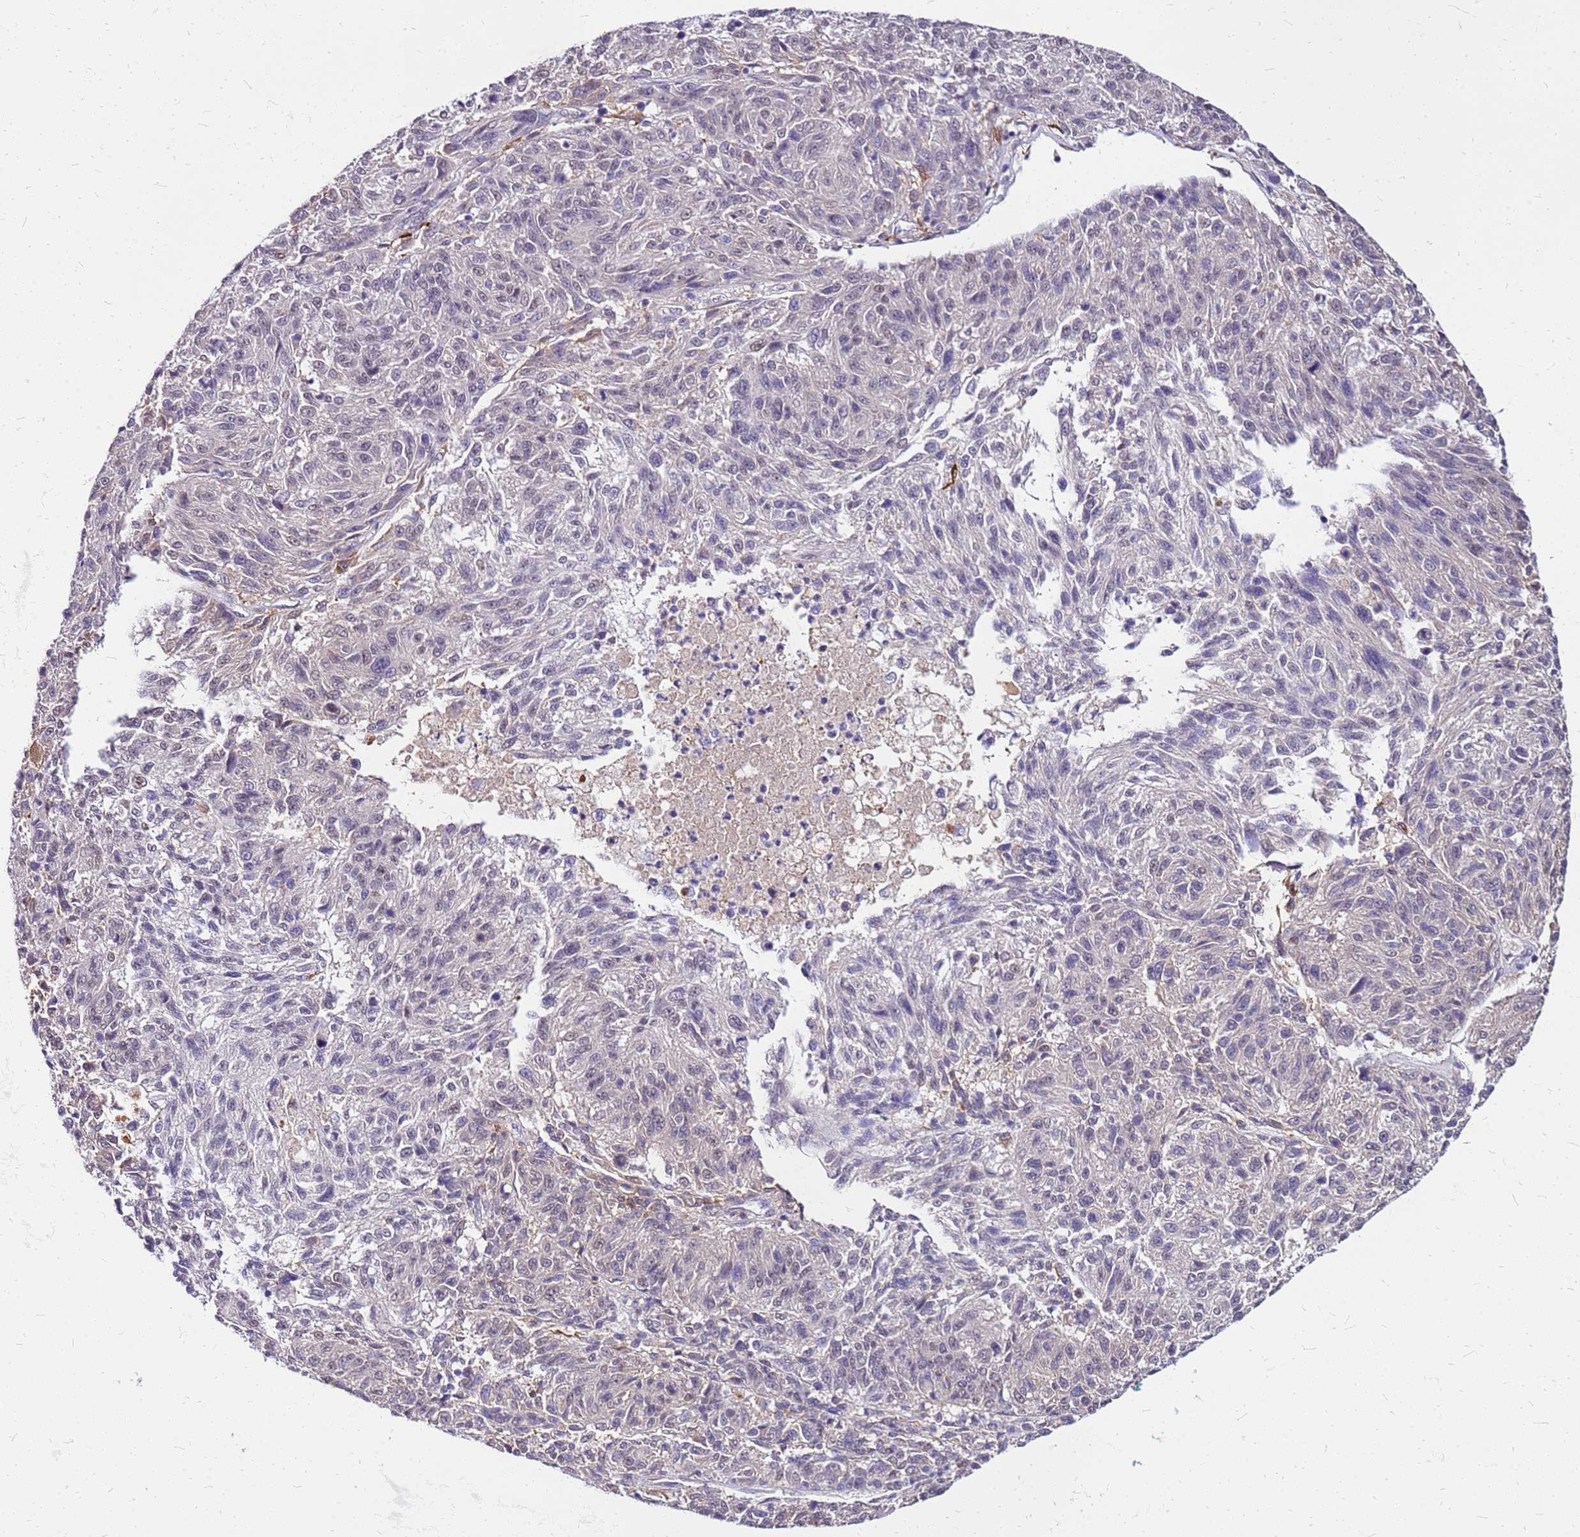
{"staining": {"intensity": "negative", "quantity": "none", "location": "none"}, "tissue": "melanoma", "cell_type": "Tumor cells", "image_type": "cancer", "snomed": [{"axis": "morphology", "description": "Malignant melanoma, NOS"}, {"axis": "topography", "description": "Skin"}], "caption": "The image demonstrates no significant staining in tumor cells of melanoma.", "gene": "ALDH1A3", "patient": {"sex": "male", "age": 53}}